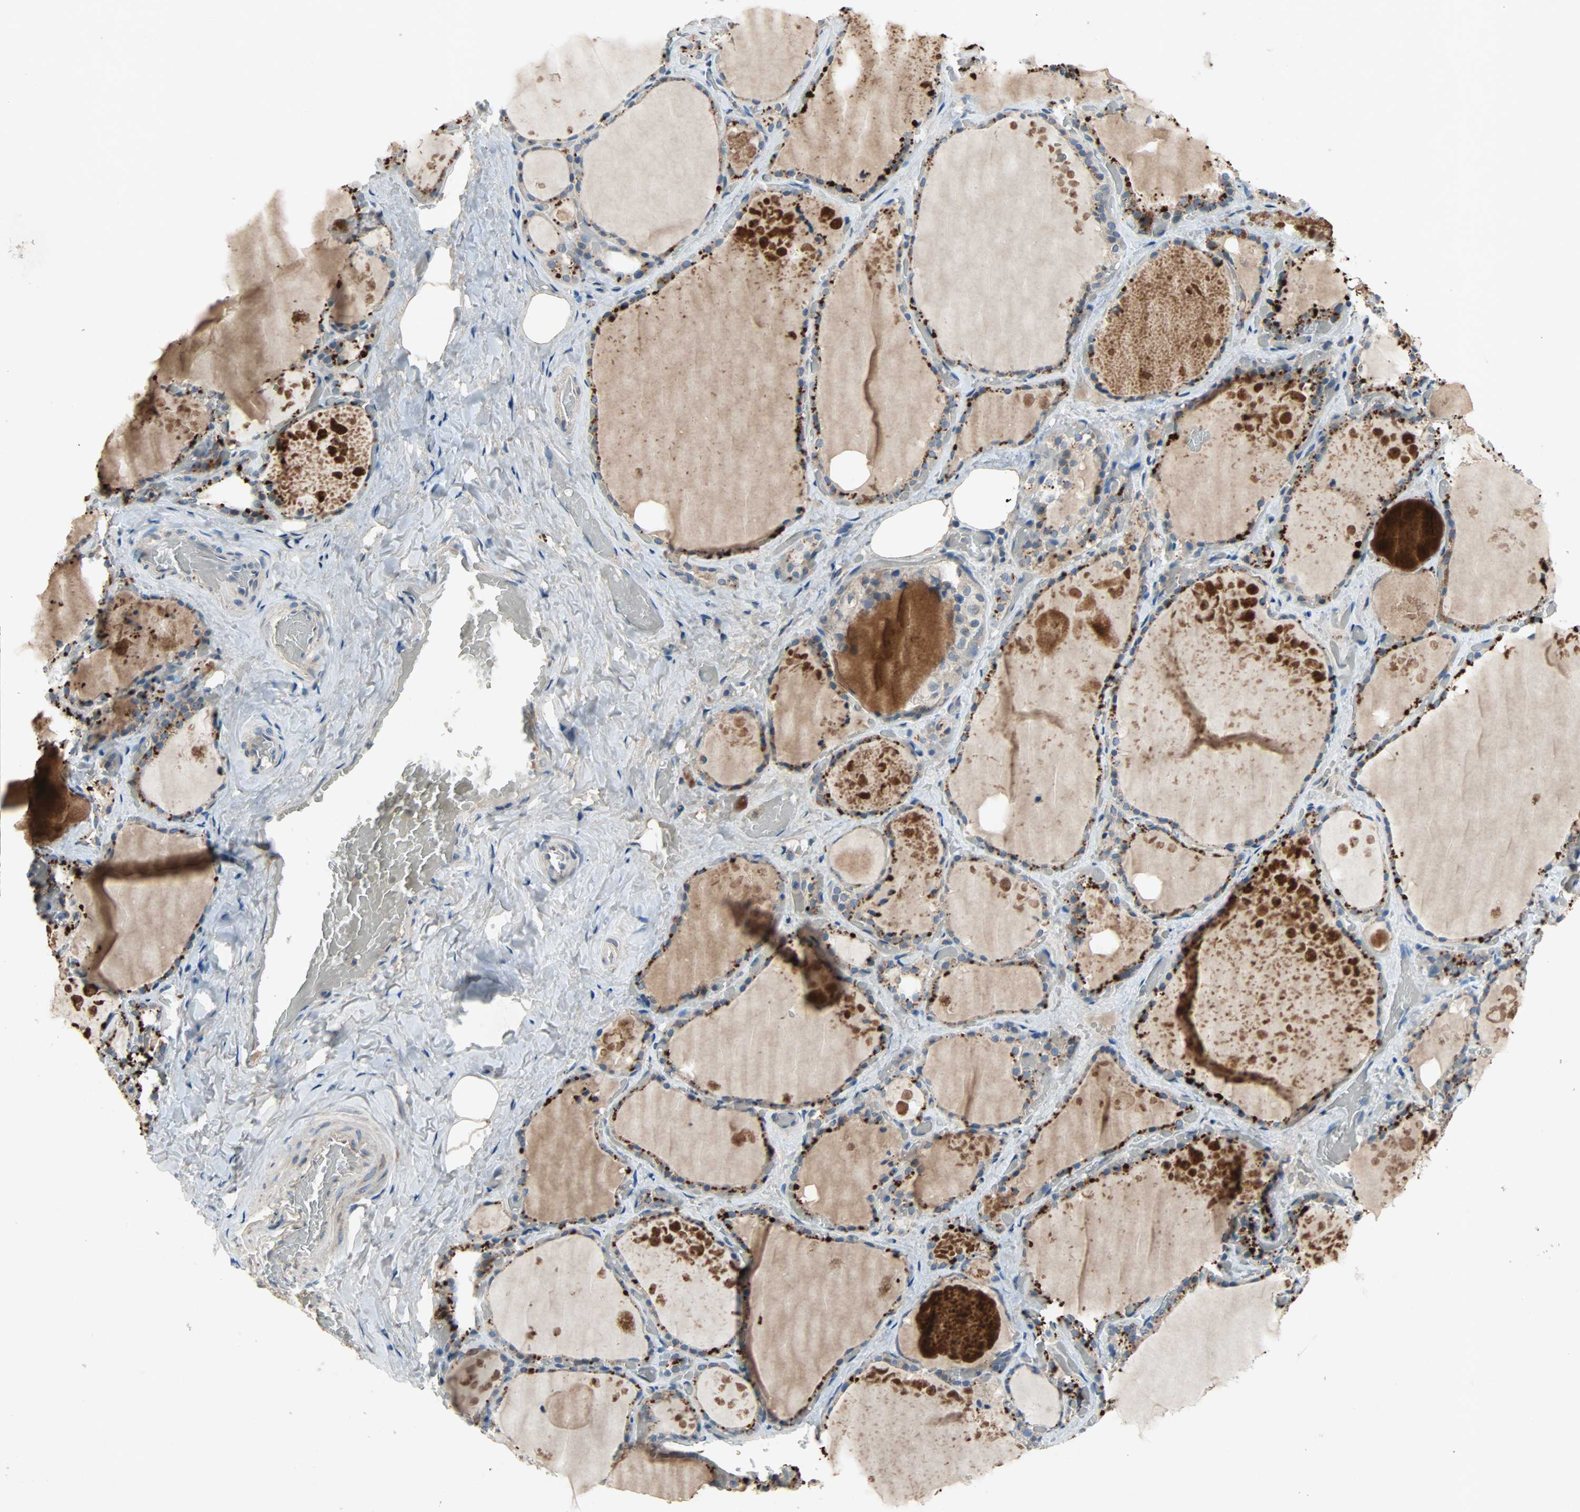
{"staining": {"intensity": "strong", "quantity": ">75%", "location": "cytoplasmic/membranous"}, "tissue": "thyroid gland", "cell_type": "Glandular cells", "image_type": "normal", "snomed": [{"axis": "morphology", "description": "Normal tissue, NOS"}, {"axis": "topography", "description": "Thyroid gland"}], "caption": "A high amount of strong cytoplasmic/membranous staining is appreciated in approximately >75% of glandular cells in benign thyroid gland. (DAB (3,3'-diaminobenzidine) IHC, brown staining for protein, blue staining for nuclei).", "gene": "XYLT1", "patient": {"sex": "male", "age": 61}}